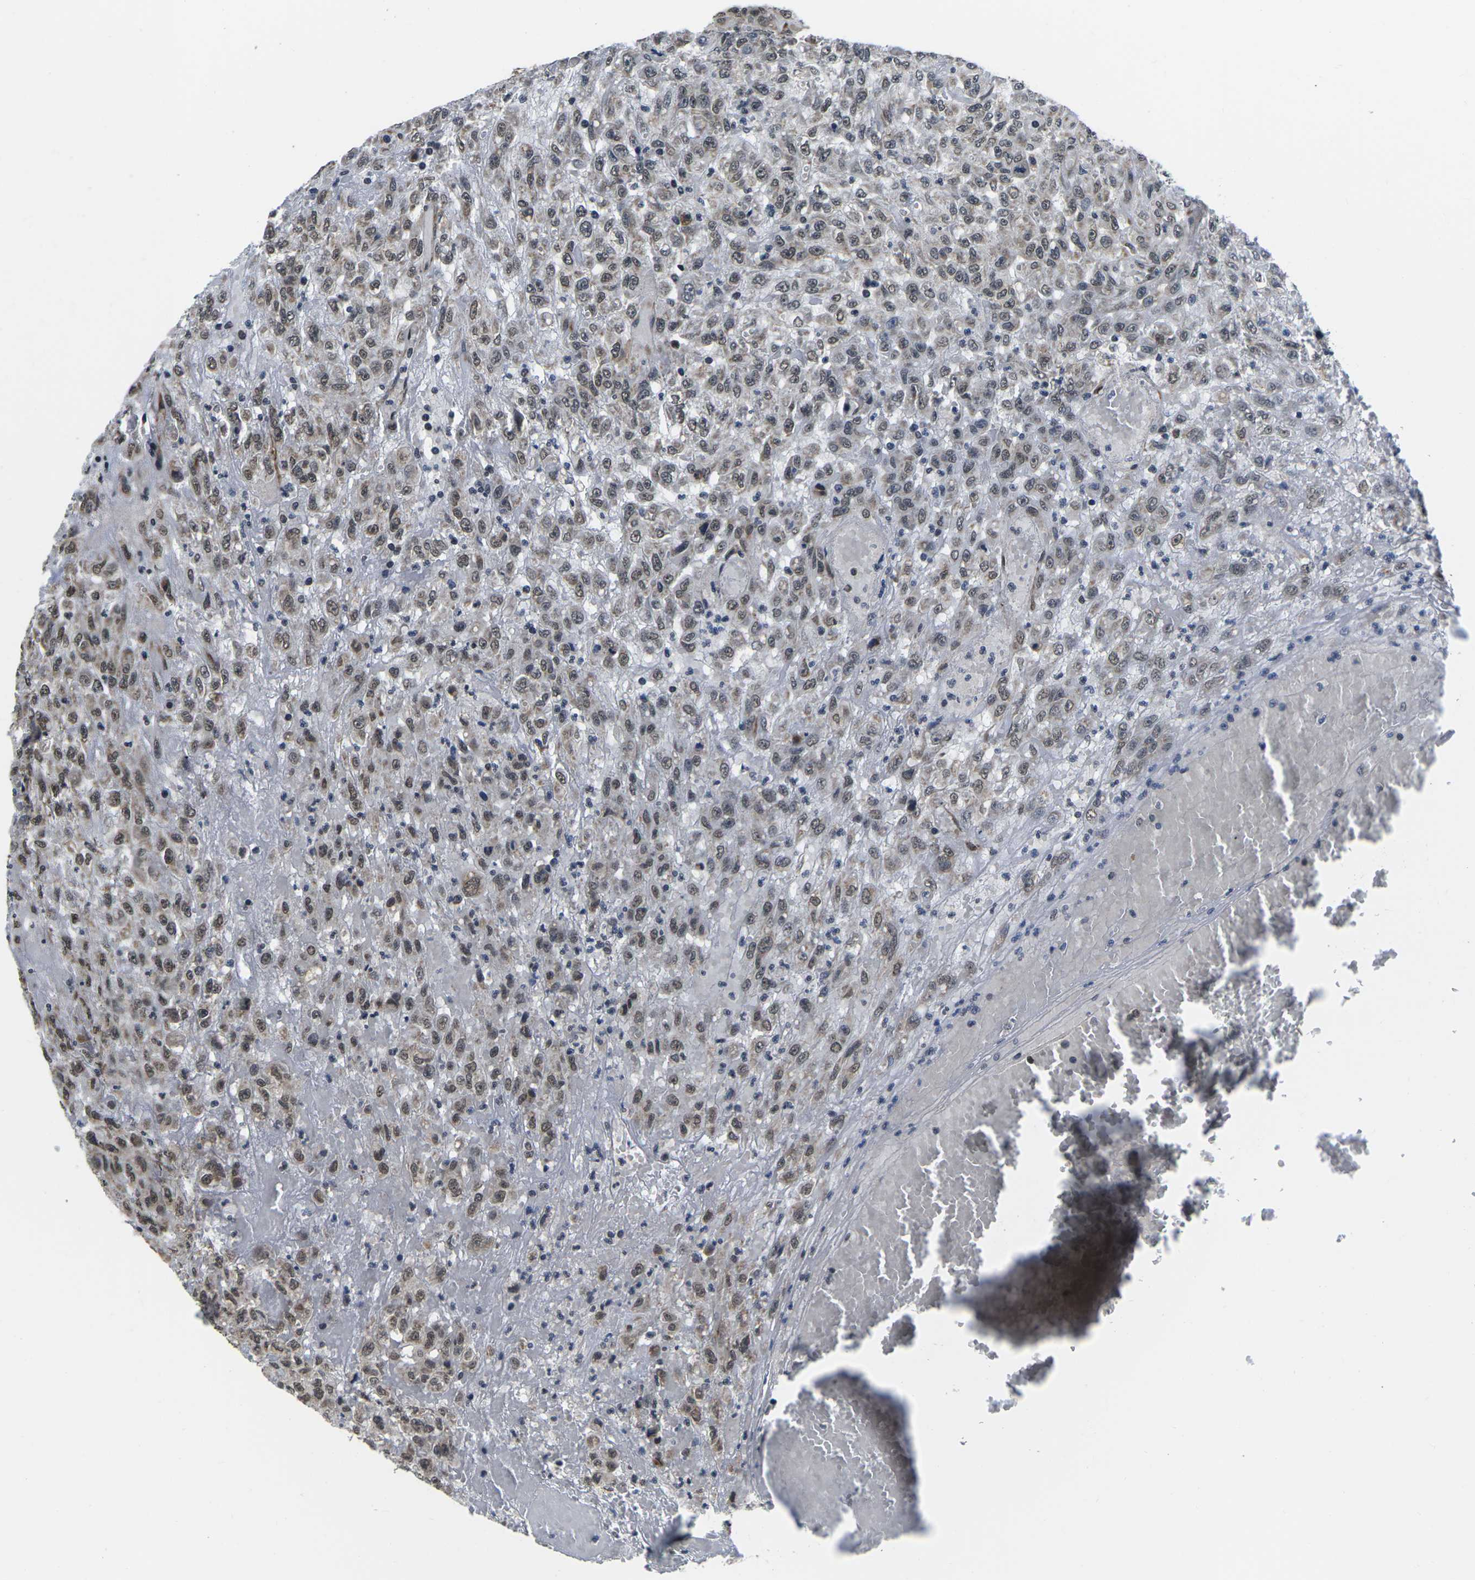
{"staining": {"intensity": "weak", "quantity": ">75%", "location": "cytoplasmic/membranous,nuclear"}, "tissue": "urothelial cancer", "cell_type": "Tumor cells", "image_type": "cancer", "snomed": [{"axis": "morphology", "description": "Urothelial carcinoma, High grade"}, {"axis": "topography", "description": "Urinary bladder"}], "caption": "Human urothelial carcinoma (high-grade) stained with a protein marker exhibits weak staining in tumor cells.", "gene": "CCNE1", "patient": {"sex": "male", "age": 46}}